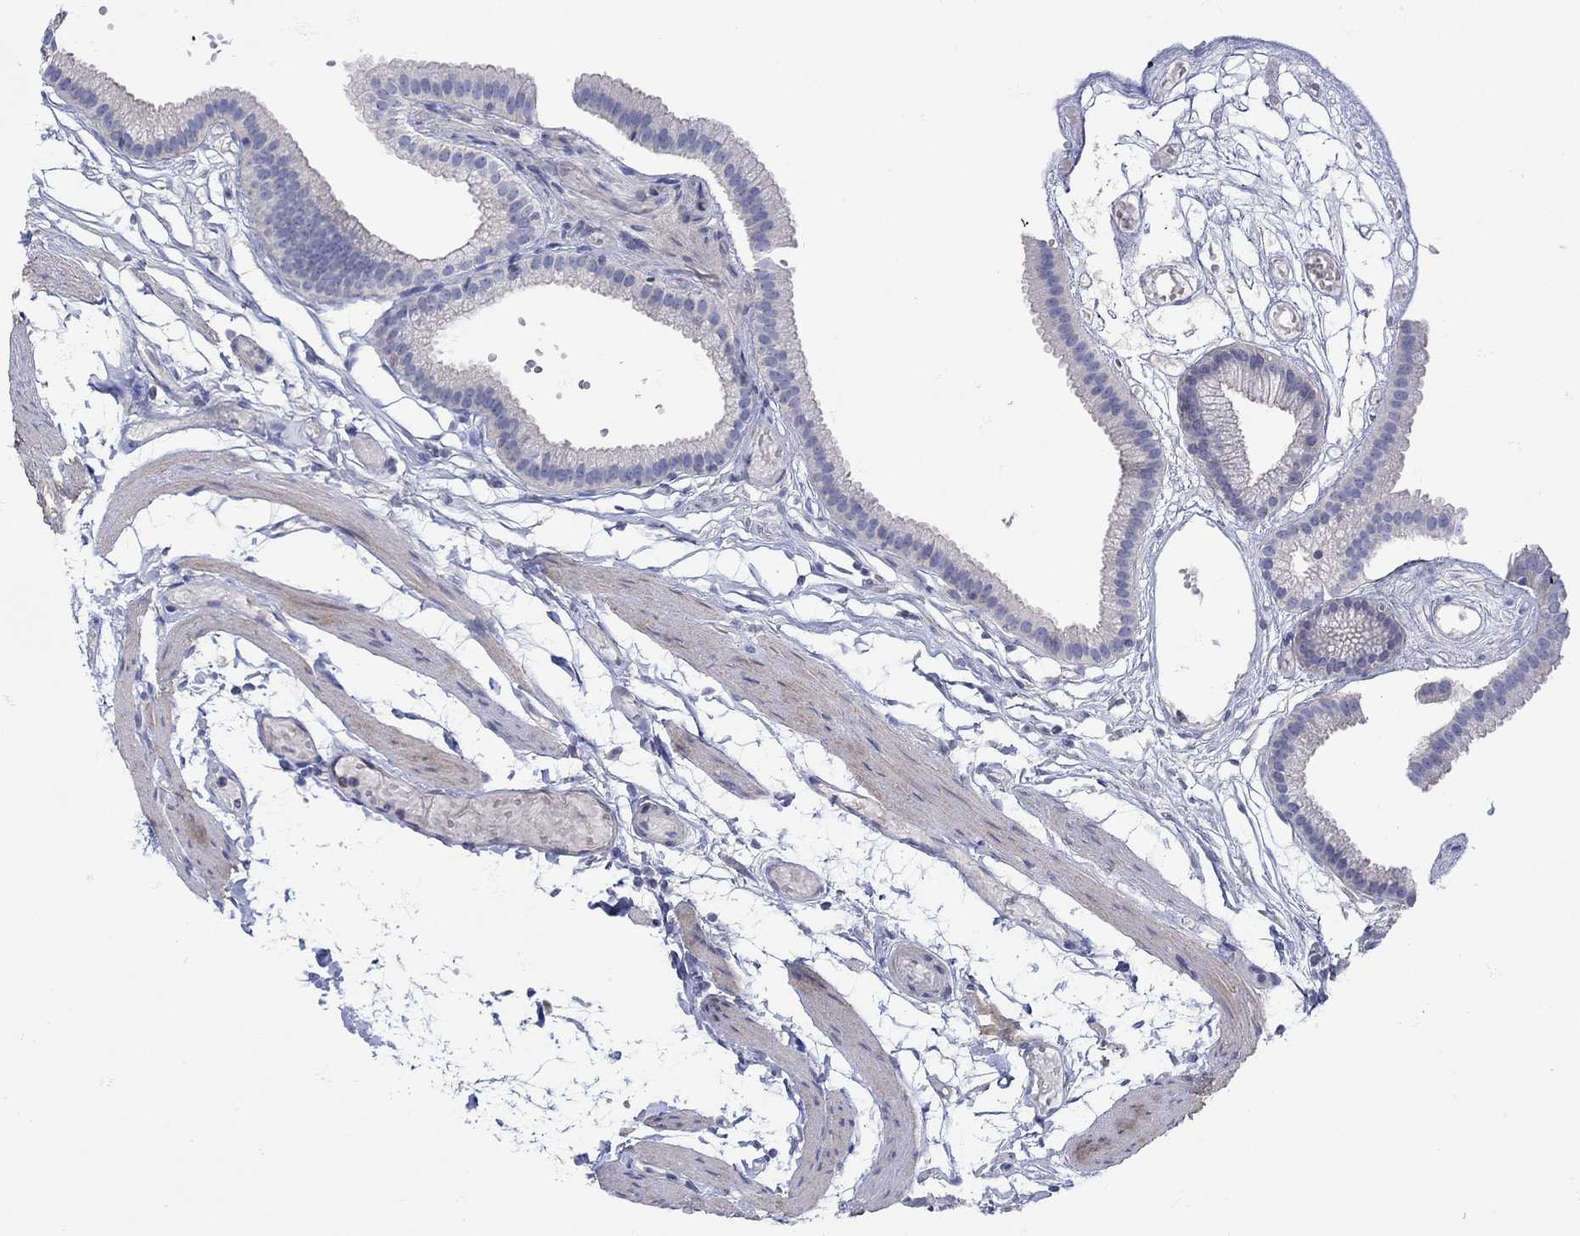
{"staining": {"intensity": "negative", "quantity": "none", "location": "none"}, "tissue": "gallbladder", "cell_type": "Glandular cells", "image_type": "normal", "snomed": [{"axis": "morphology", "description": "Normal tissue, NOS"}, {"axis": "topography", "description": "Gallbladder"}], "caption": "A high-resolution image shows immunohistochemistry (IHC) staining of normal gallbladder, which shows no significant staining in glandular cells. (Stains: DAB (3,3'-diaminobenzidine) IHC with hematoxylin counter stain, Microscopy: brightfield microscopy at high magnification).", "gene": "MSI1", "patient": {"sex": "female", "age": 45}}